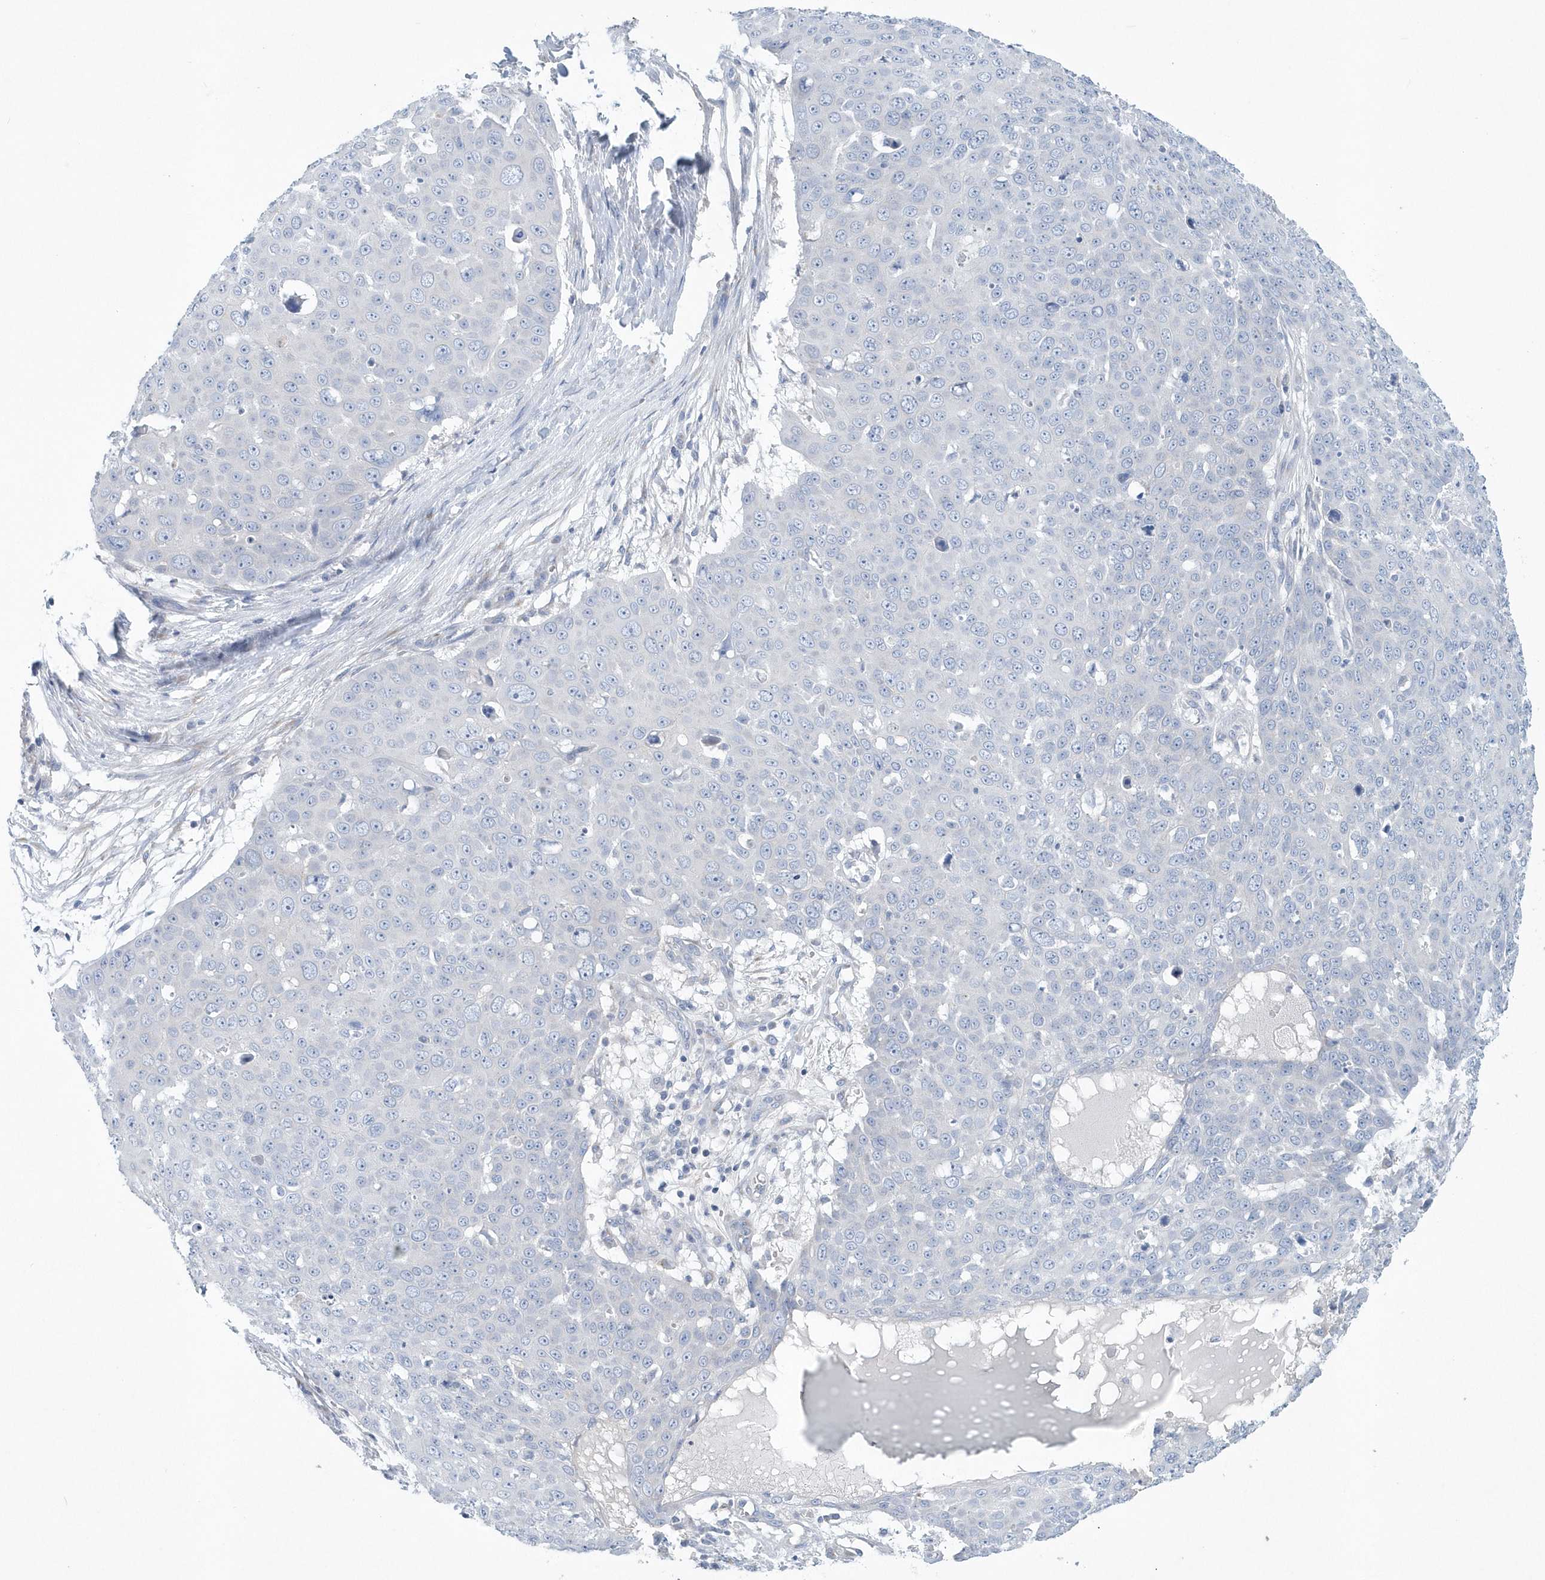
{"staining": {"intensity": "negative", "quantity": "none", "location": "none"}, "tissue": "skin cancer", "cell_type": "Tumor cells", "image_type": "cancer", "snomed": [{"axis": "morphology", "description": "Squamous cell carcinoma, NOS"}, {"axis": "topography", "description": "Skin"}], "caption": "The photomicrograph exhibits no significant positivity in tumor cells of skin squamous cell carcinoma.", "gene": "SPATA18", "patient": {"sex": "male", "age": 71}}